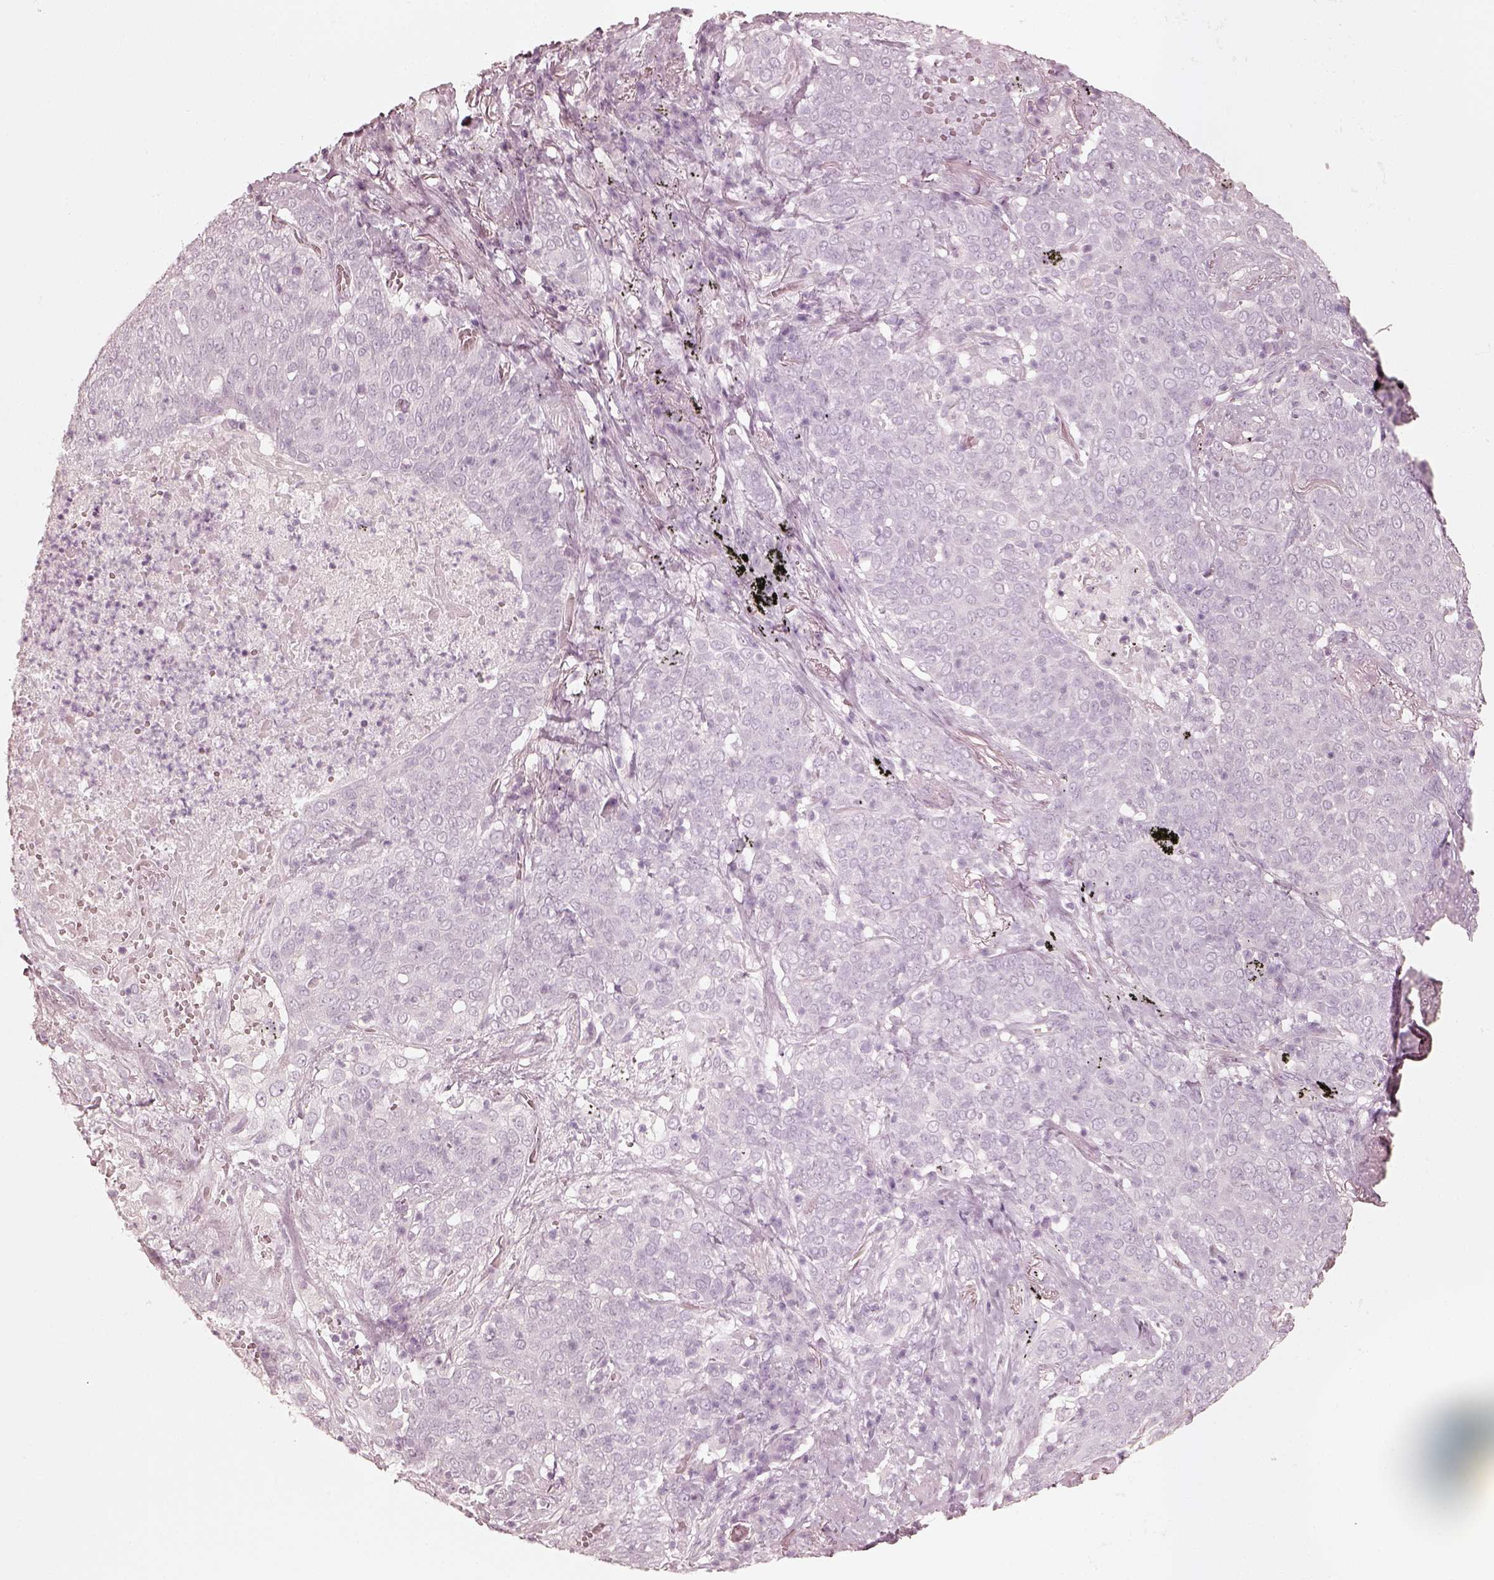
{"staining": {"intensity": "negative", "quantity": "none", "location": "none"}, "tissue": "lung cancer", "cell_type": "Tumor cells", "image_type": "cancer", "snomed": [{"axis": "morphology", "description": "Squamous cell carcinoma, NOS"}, {"axis": "topography", "description": "Lung"}], "caption": "High power microscopy micrograph of an immunohistochemistry image of lung cancer (squamous cell carcinoma), revealing no significant positivity in tumor cells.", "gene": "KRT72", "patient": {"sex": "male", "age": 82}}